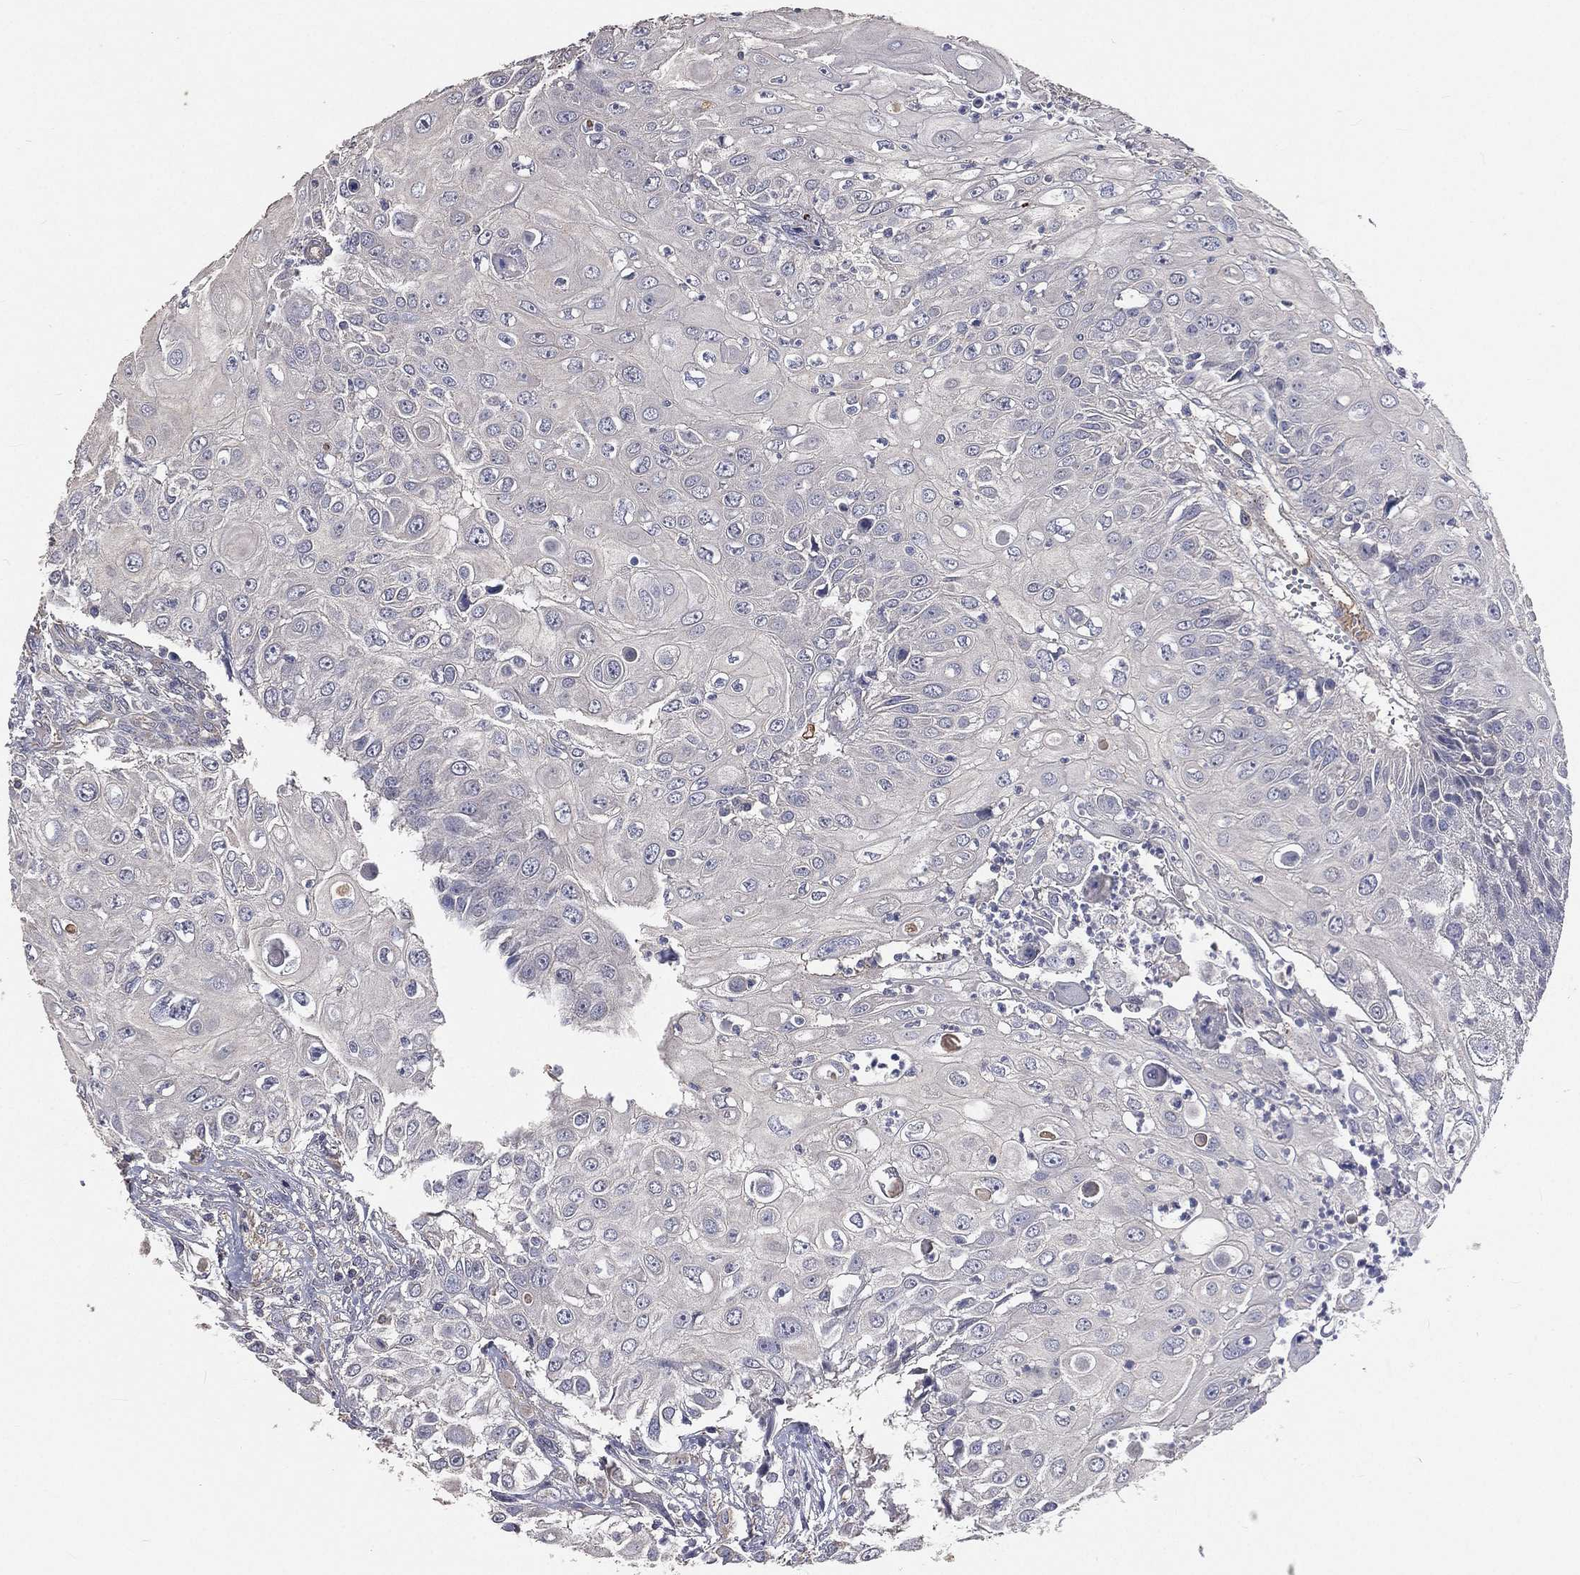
{"staining": {"intensity": "negative", "quantity": "none", "location": "none"}, "tissue": "urothelial cancer", "cell_type": "Tumor cells", "image_type": "cancer", "snomed": [{"axis": "morphology", "description": "Urothelial carcinoma, High grade"}, {"axis": "topography", "description": "Urinary bladder"}], "caption": "Urothelial cancer was stained to show a protein in brown. There is no significant positivity in tumor cells. Nuclei are stained in blue.", "gene": "CROCC", "patient": {"sex": "female", "age": 79}}